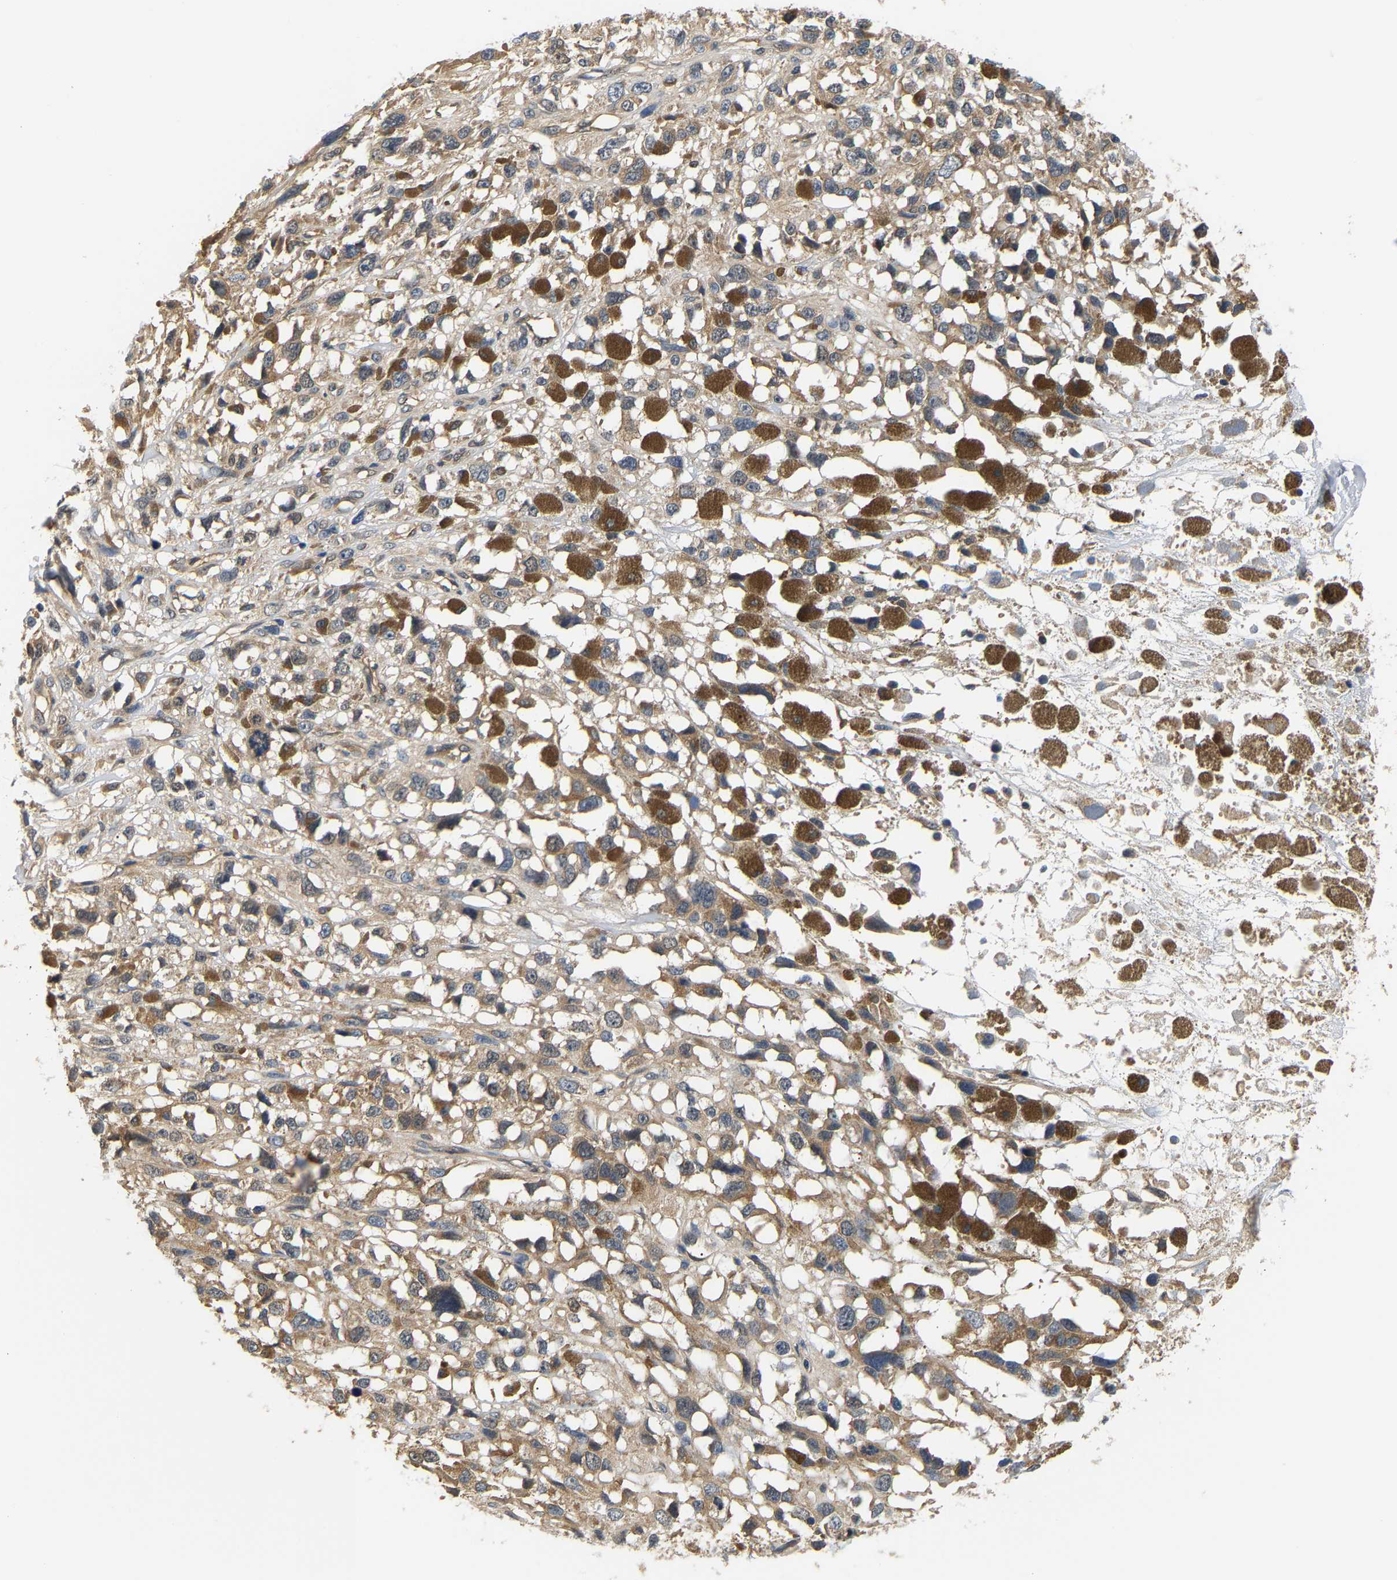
{"staining": {"intensity": "weak", "quantity": ">75%", "location": "cytoplasmic/membranous"}, "tissue": "melanoma", "cell_type": "Tumor cells", "image_type": "cancer", "snomed": [{"axis": "morphology", "description": "Malignant melanoma, Metastatic site"}, {"axis": "topography", "description": "Lymph node"}], "caption": "Melanoma stained with a brown dye reveals weak cytoplasmic/membranous positive expression in about >75% of tumor cells.", "gene": "ARHGEF12", "patient": {"sex": "male", "age": 59}}